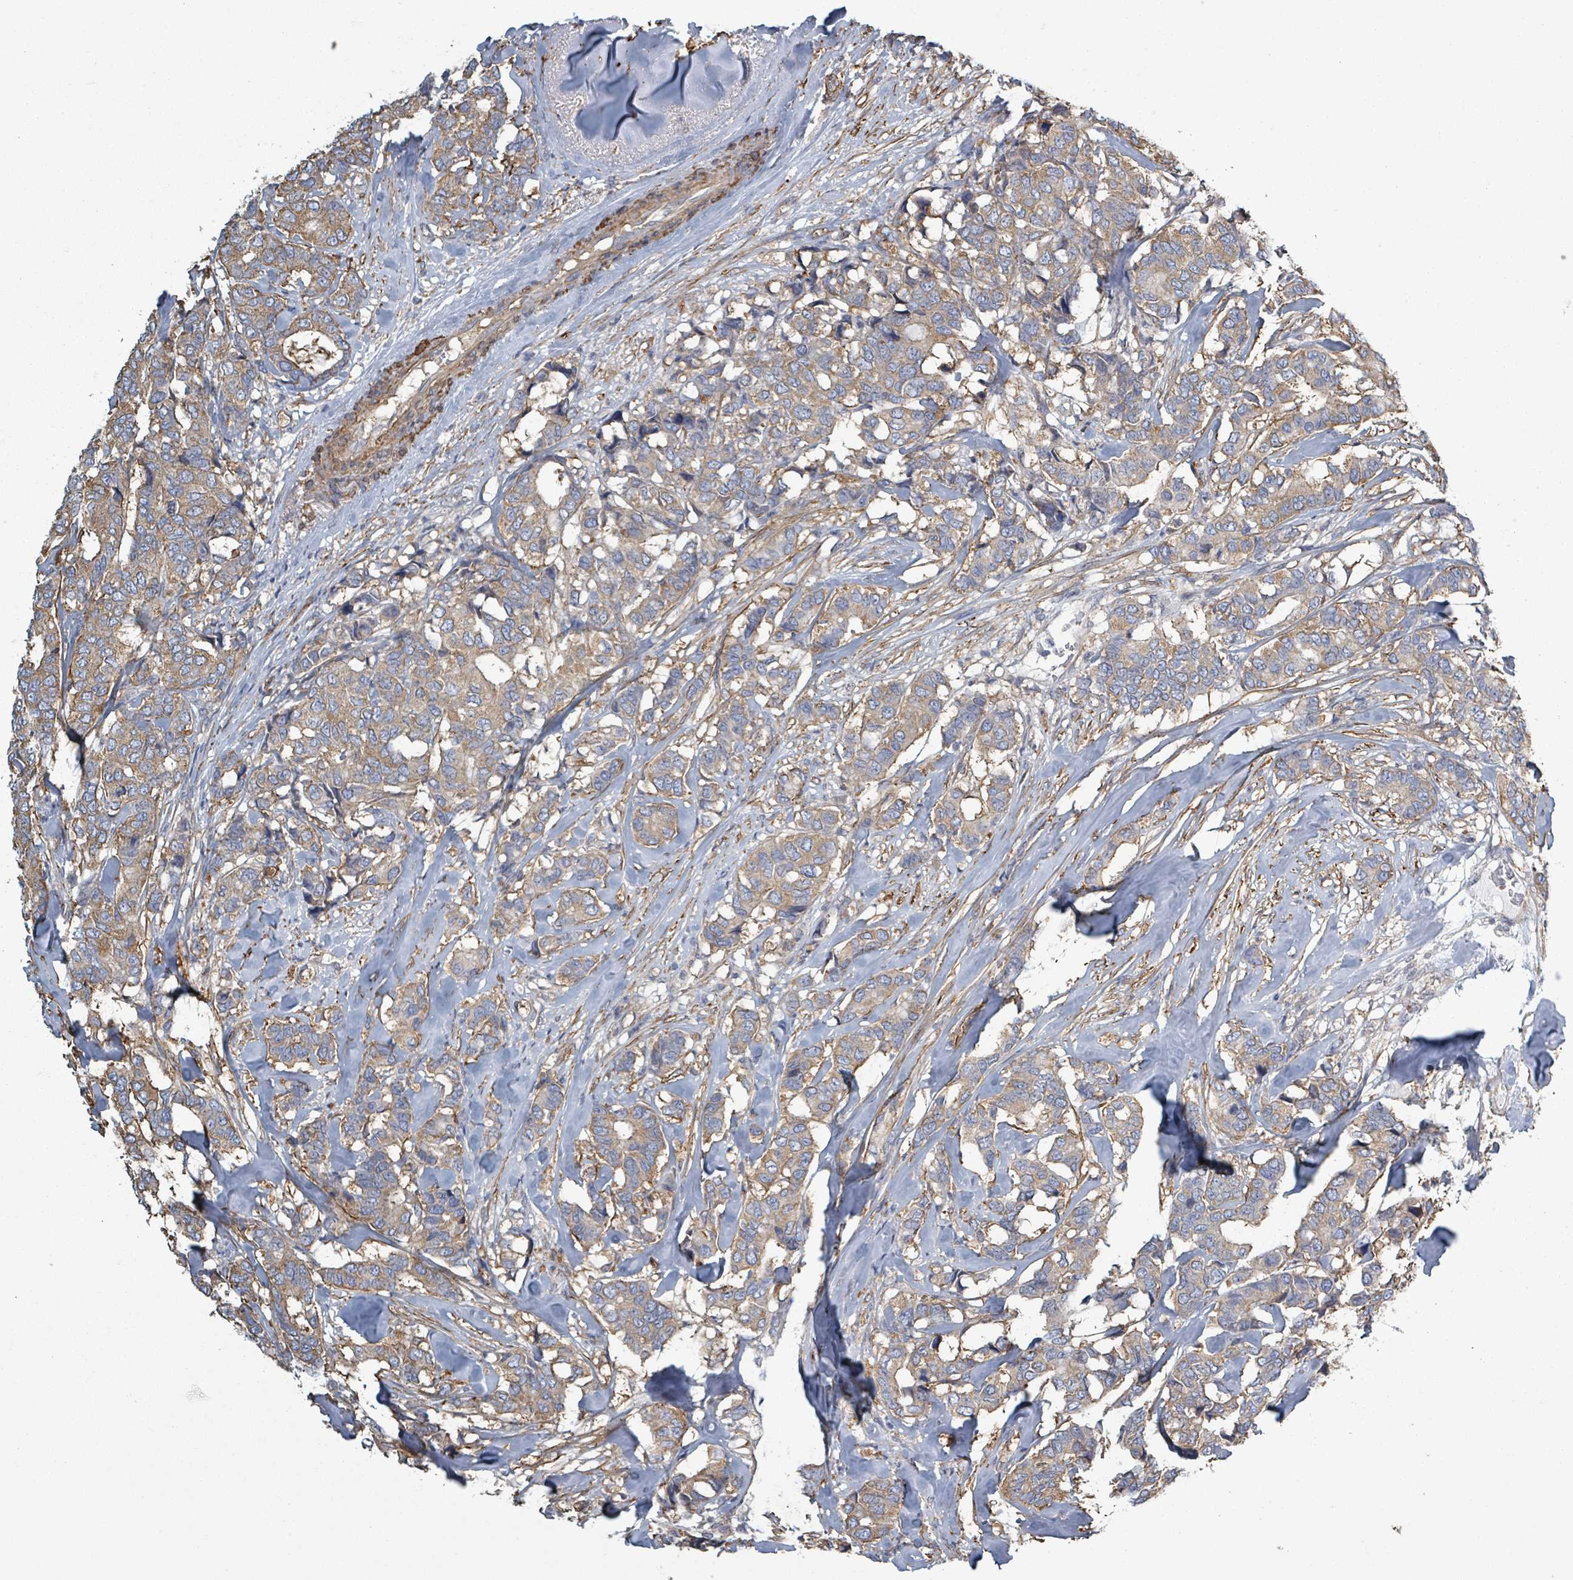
{"staining": {"intensity": "weak", "quantity": ">75%", "location": "cytoplasmic/membranous"}, "tissue": "breast cancer", "cell_type": "Tumor cells", "image_type": "cancer", "snomed": [{"axis": "morphology", "description": "Duct carcinoma"}, {"axis": "topography", "description": "Breast"}], "caption": "High-power microscopy captured an immunohistochemistry image of breast cancer, revealing weak cytoplasmic/membranous positivity in approximately >75% of tumor cells. (IHC, brightfield microscopy, high magnification).", "gene": "ADCK1", "patient": {"sex": "female", "age": 87}}